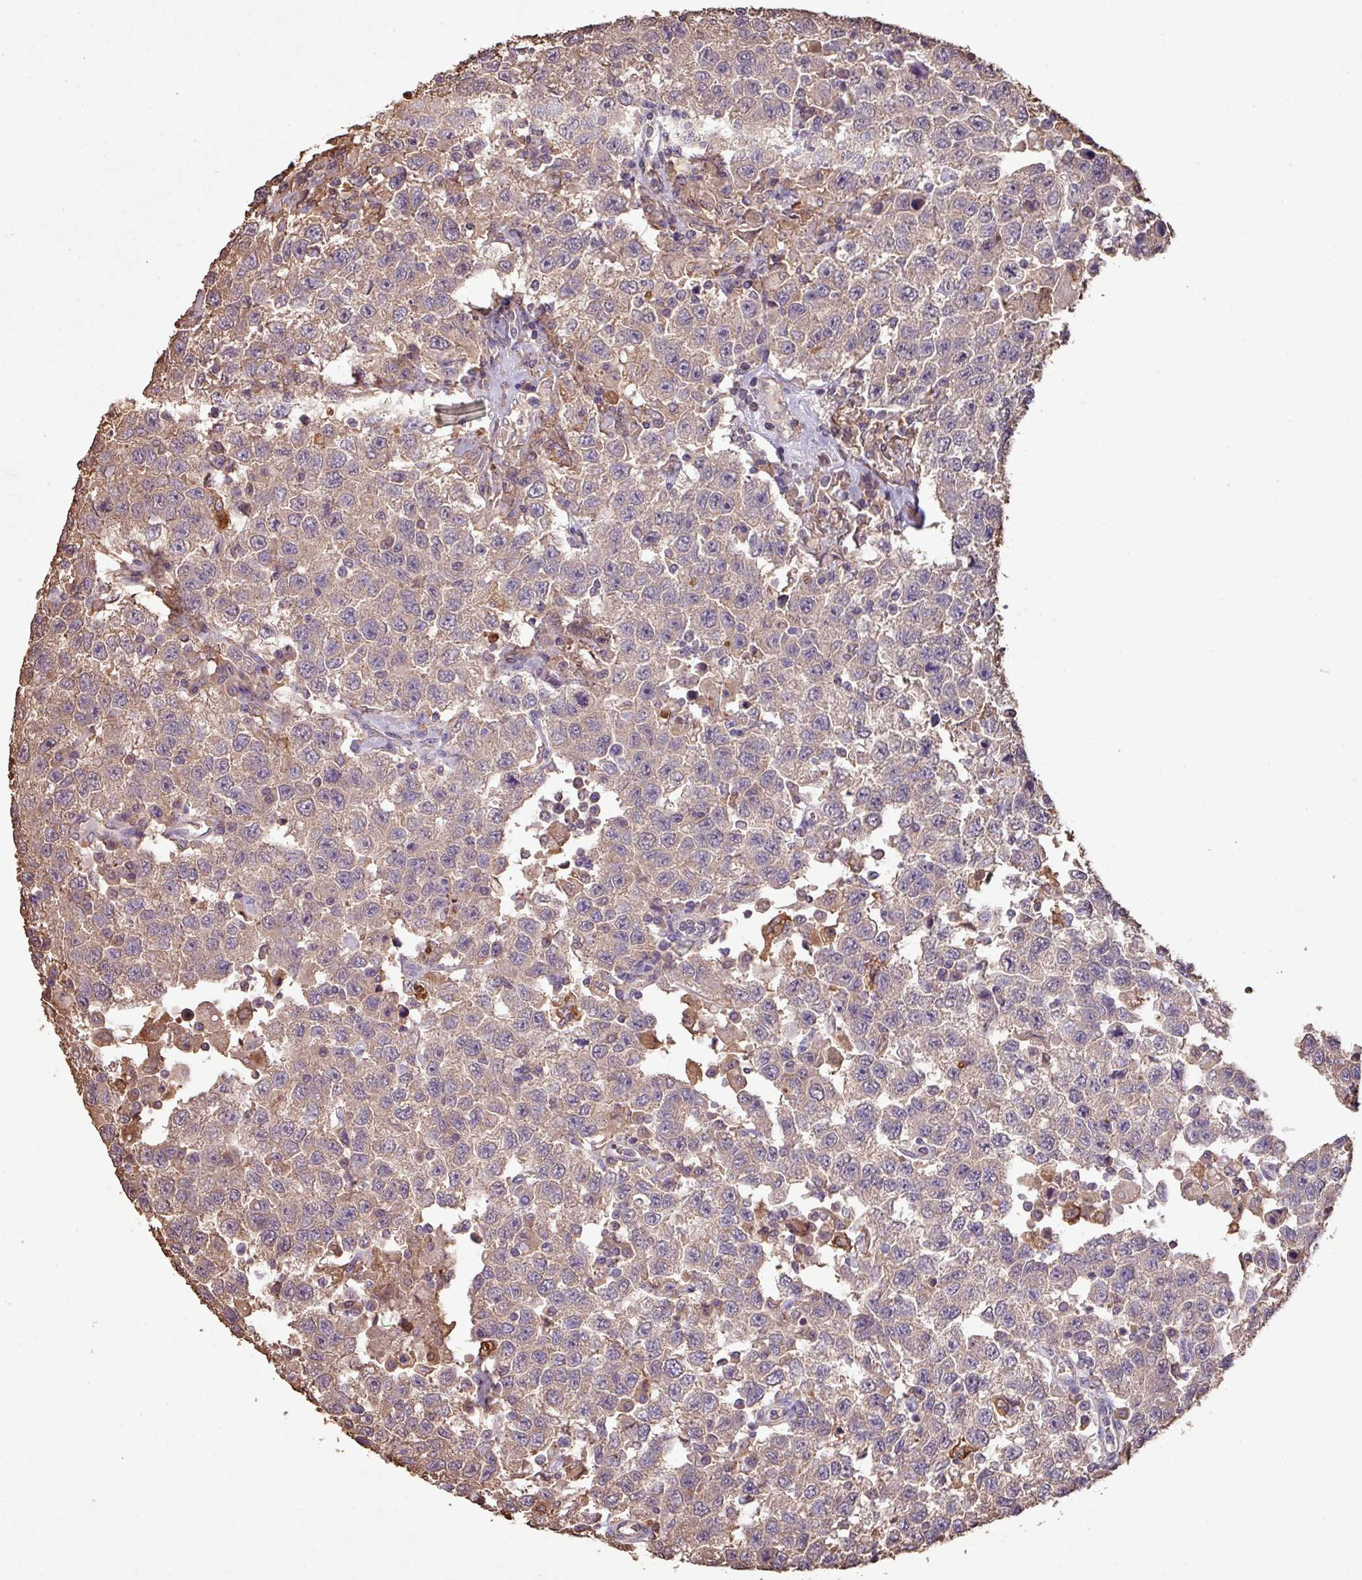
{"staining": {"intensity": "weak", "quantity": "25%-75%", "location": "cytoplasmic/membranous"}, "tissue": "testis cancer", "cell_type": "Tumor cells", "image_type": "cancer", "snomed": [{"axis": "morphology", "description": "Seminoma, NOS"}, {"axis": "topography", "description": "Testis"}], "caption": "Protein expression analysis of testis cancer (seminoma) exhibits weak cytoplasmic/membranous expression in about 25%-75% of tumor cells.", "gene": "CAMK2B", "patient": {"sex": "male", "age": 41}}